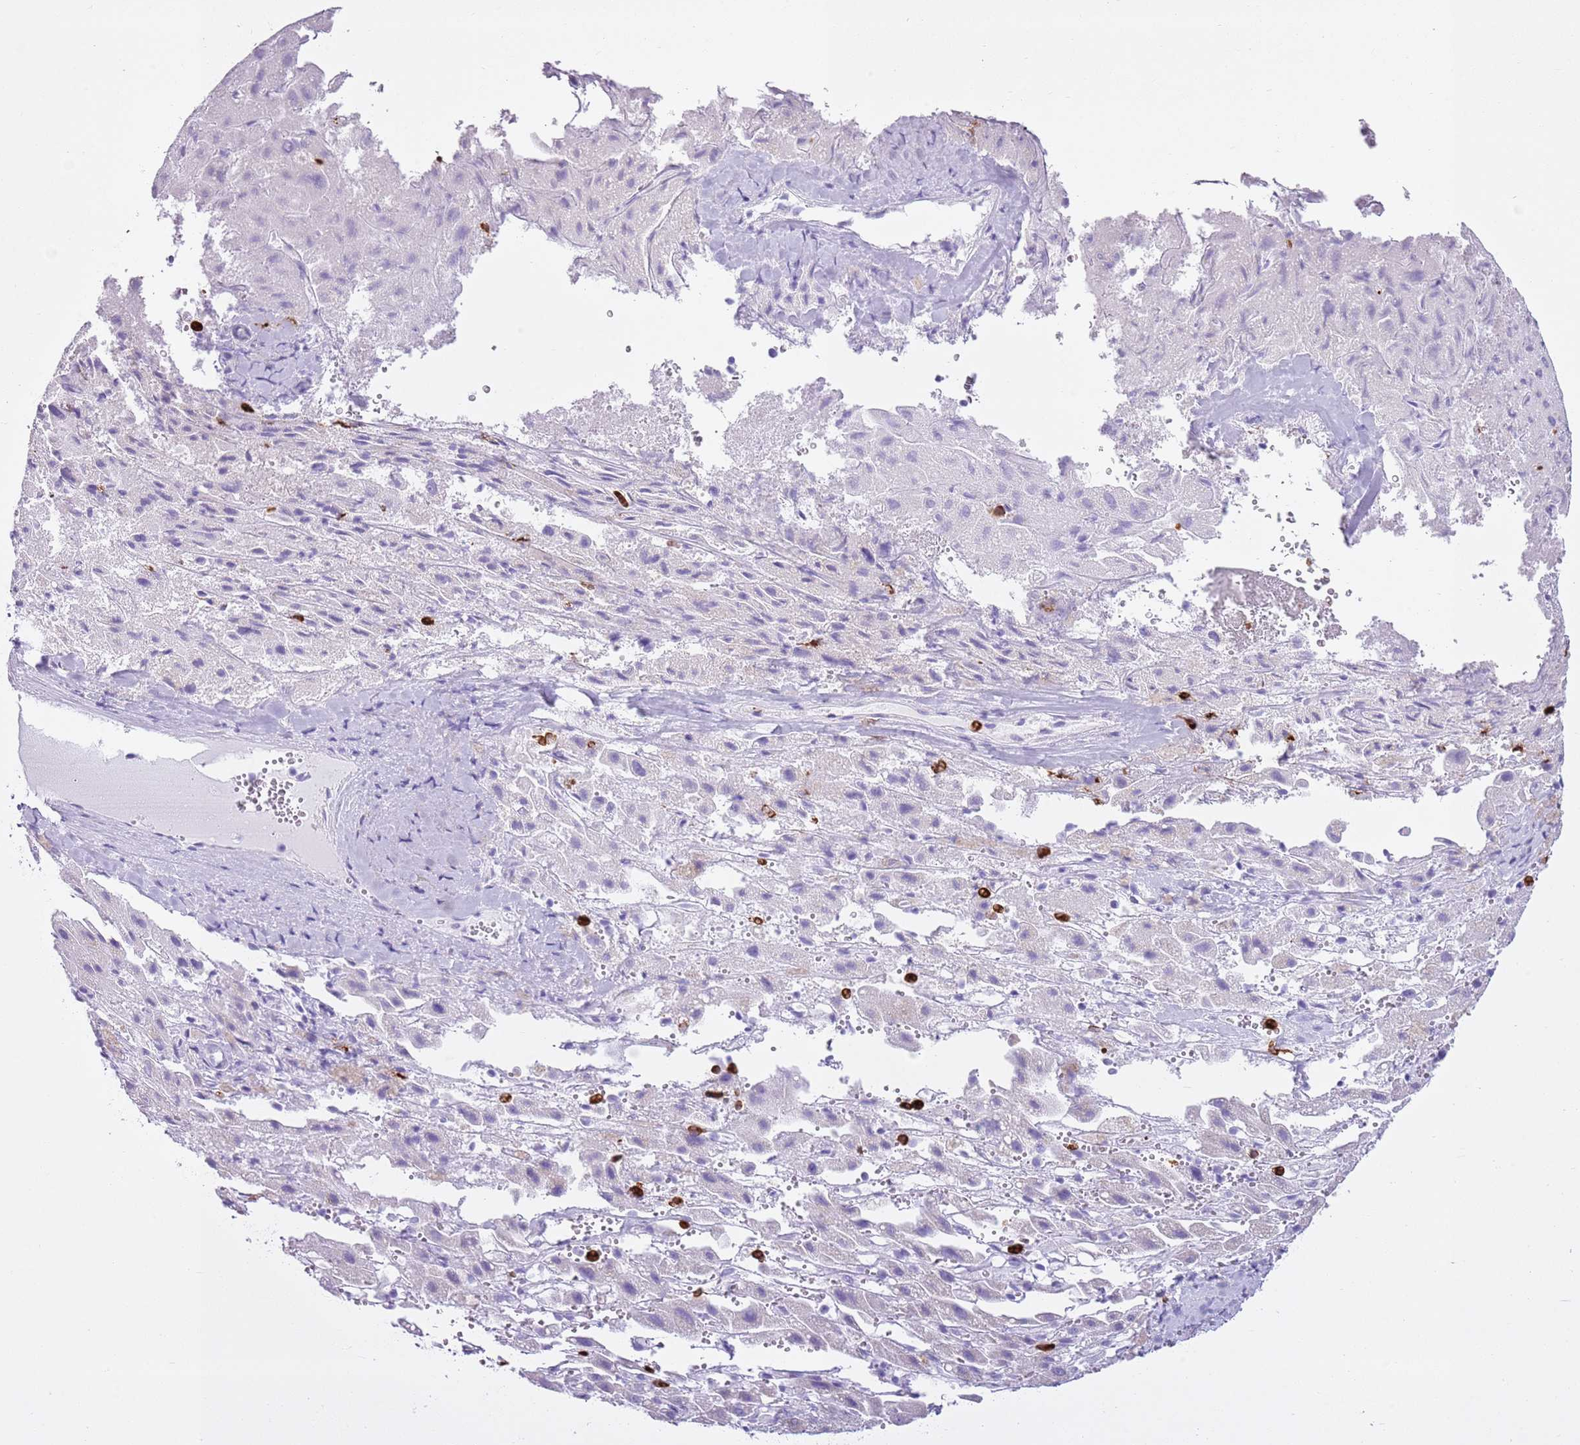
{"staining": {"intensity": "negative", "quantity": "none", "location": "none"}, "tissue": "liver cancer", "cell_type": "Tumor cells", "image_type": "cancer", "snomed": [{"axis": "morphology", "description": "Carcinoma, Hepatocellular, NOS"}, {"axis": "topography", "description": "Liver"}], "caption": "The micrograph demonstrates no significant staining in tumor cells of liver cancer (hepatocellular carcinoma).", "gene": "CD177", "patient": {"sex": "female", "age": 58}}